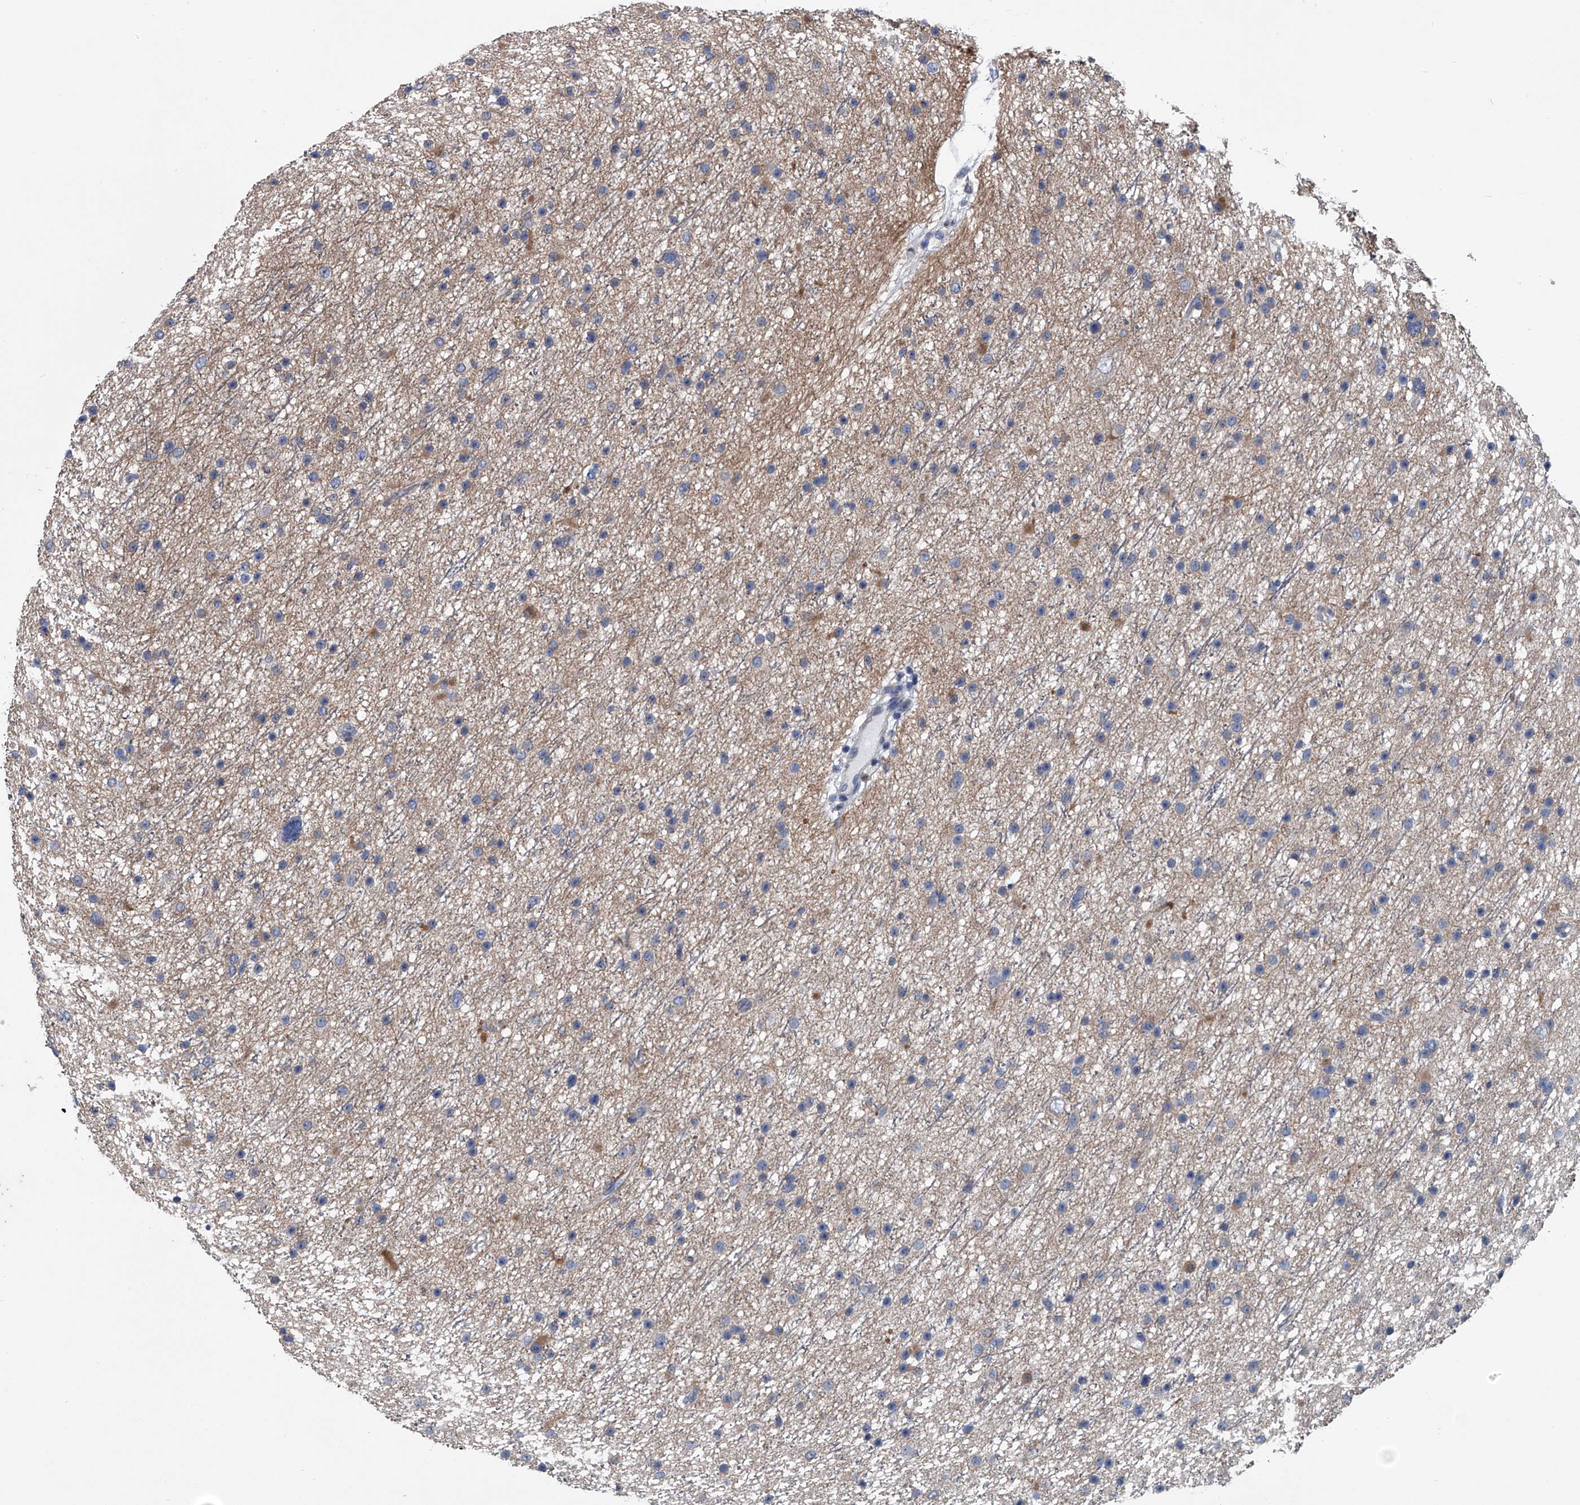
{"staining": {"intensity": "negative", "quantity": "none", "location": "none"}, "tissue": "glioma", "cell_type": "Tumor cells", "image_type": "cancer", "snomed": [{"axis": "morphology", "description": "Glioma, malignant, Low grade"}, {"axis": "topography", "description": "Cerebral cortex"}], "caption": "A high-resolution image shows immunohistochemistry staining of glioma, which exhibits no significant staining in tumor cells.", "gene": "ABCG1", "patient": {"sex": "female", "age": 39}}